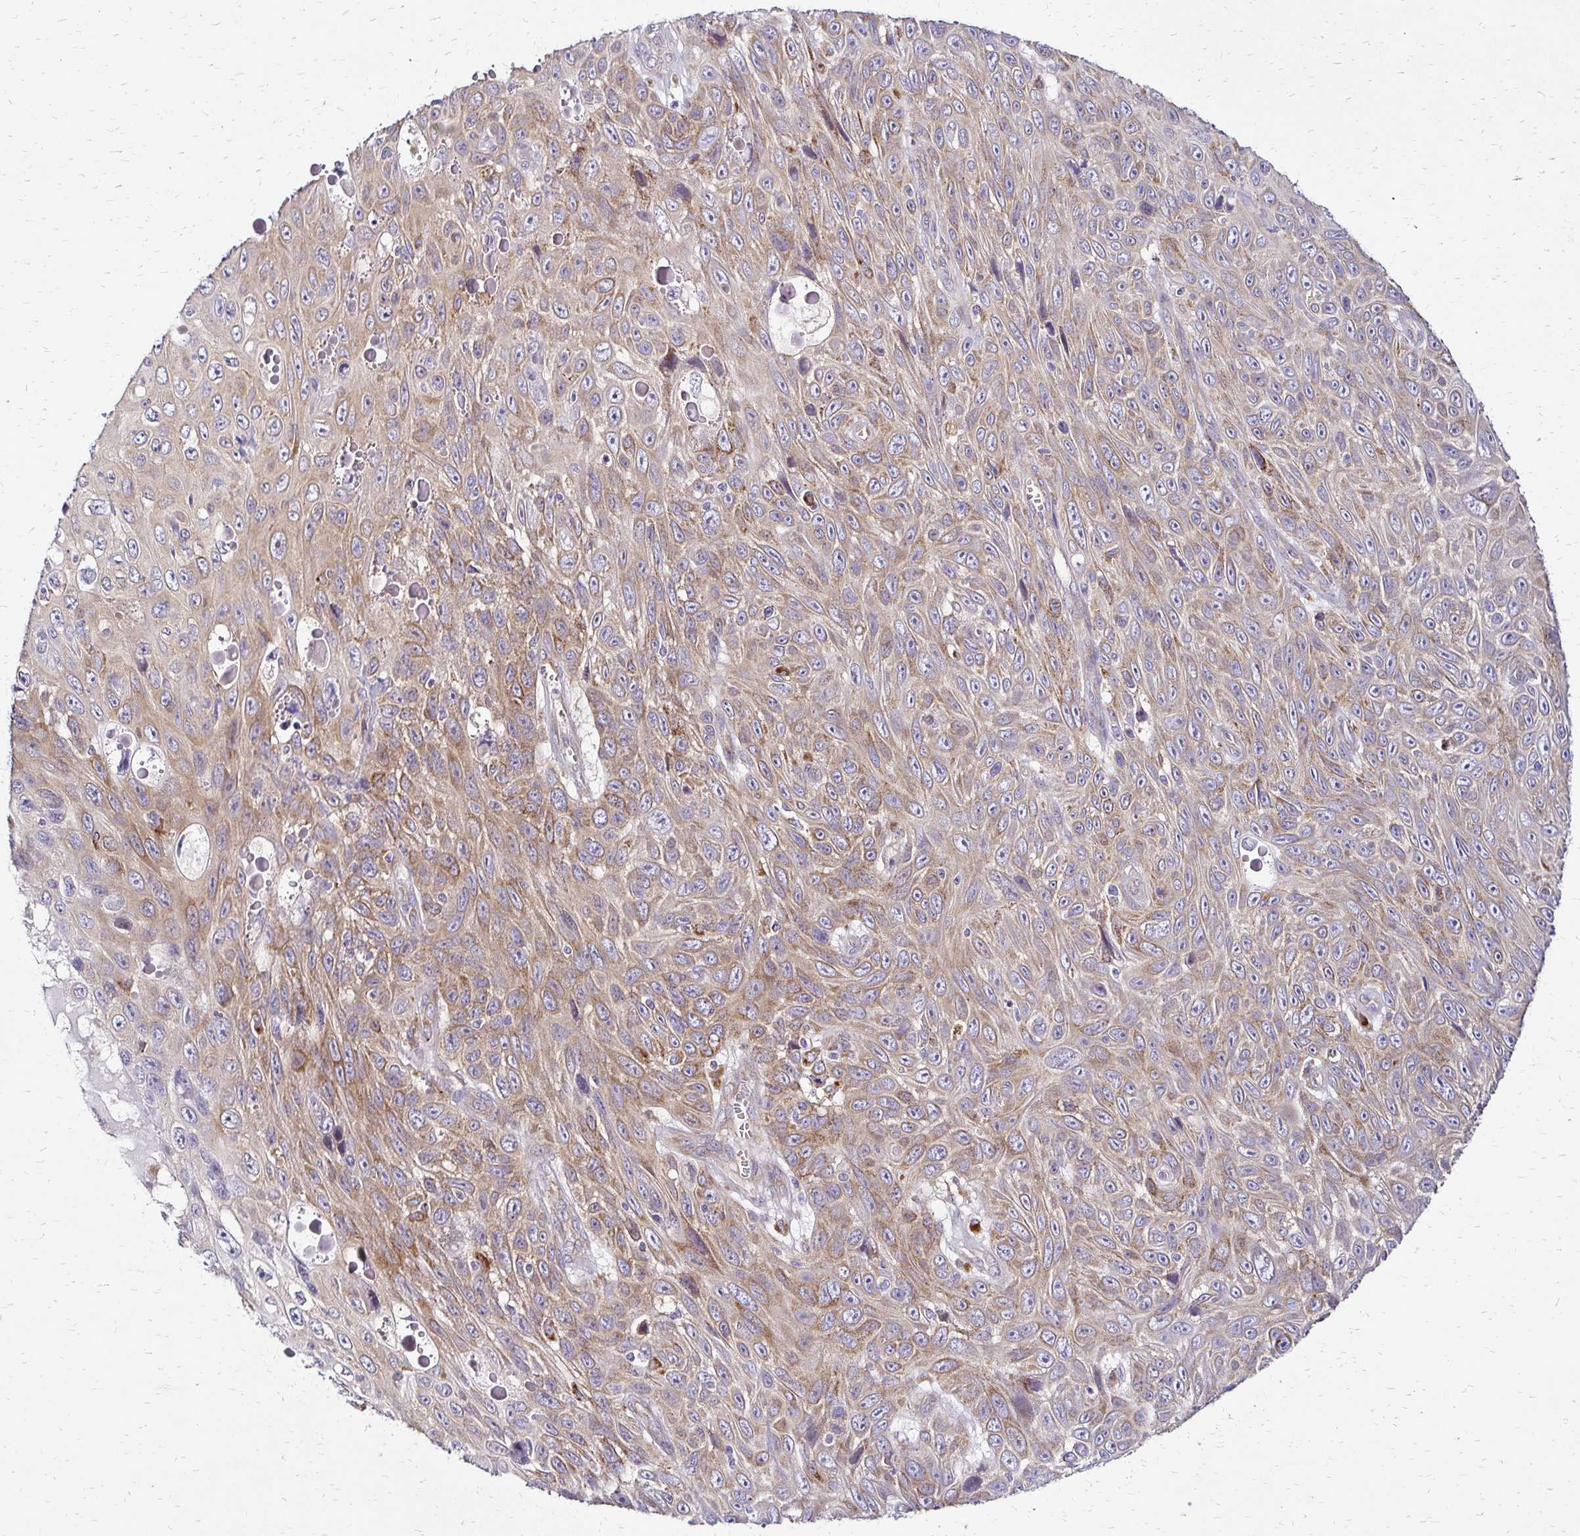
{"staining": {"intensity": "weak", "quantity": ">75%", "location": "cytoplasmic/membranous"}, "tissue": "skin cancer", "cell_type": "Tumor cells", "image_type": "cancer", "snomed": [{"axis": "morphology", "description": "Squamous cell carcinoma, NOS"}, {"axis": "topography", "description": "Skin"}], "caption": "Protein expression by immunohistochemistry shows weak cytoplasmic/membranous expression in approximately >75% of tumor cells in squamous cell carcinoma (skin). The protein of interest is shown in brown color, while the nuclei are stained blue.", "gene": "IDUA", "patient": {"sex": "male", "age": 82}}